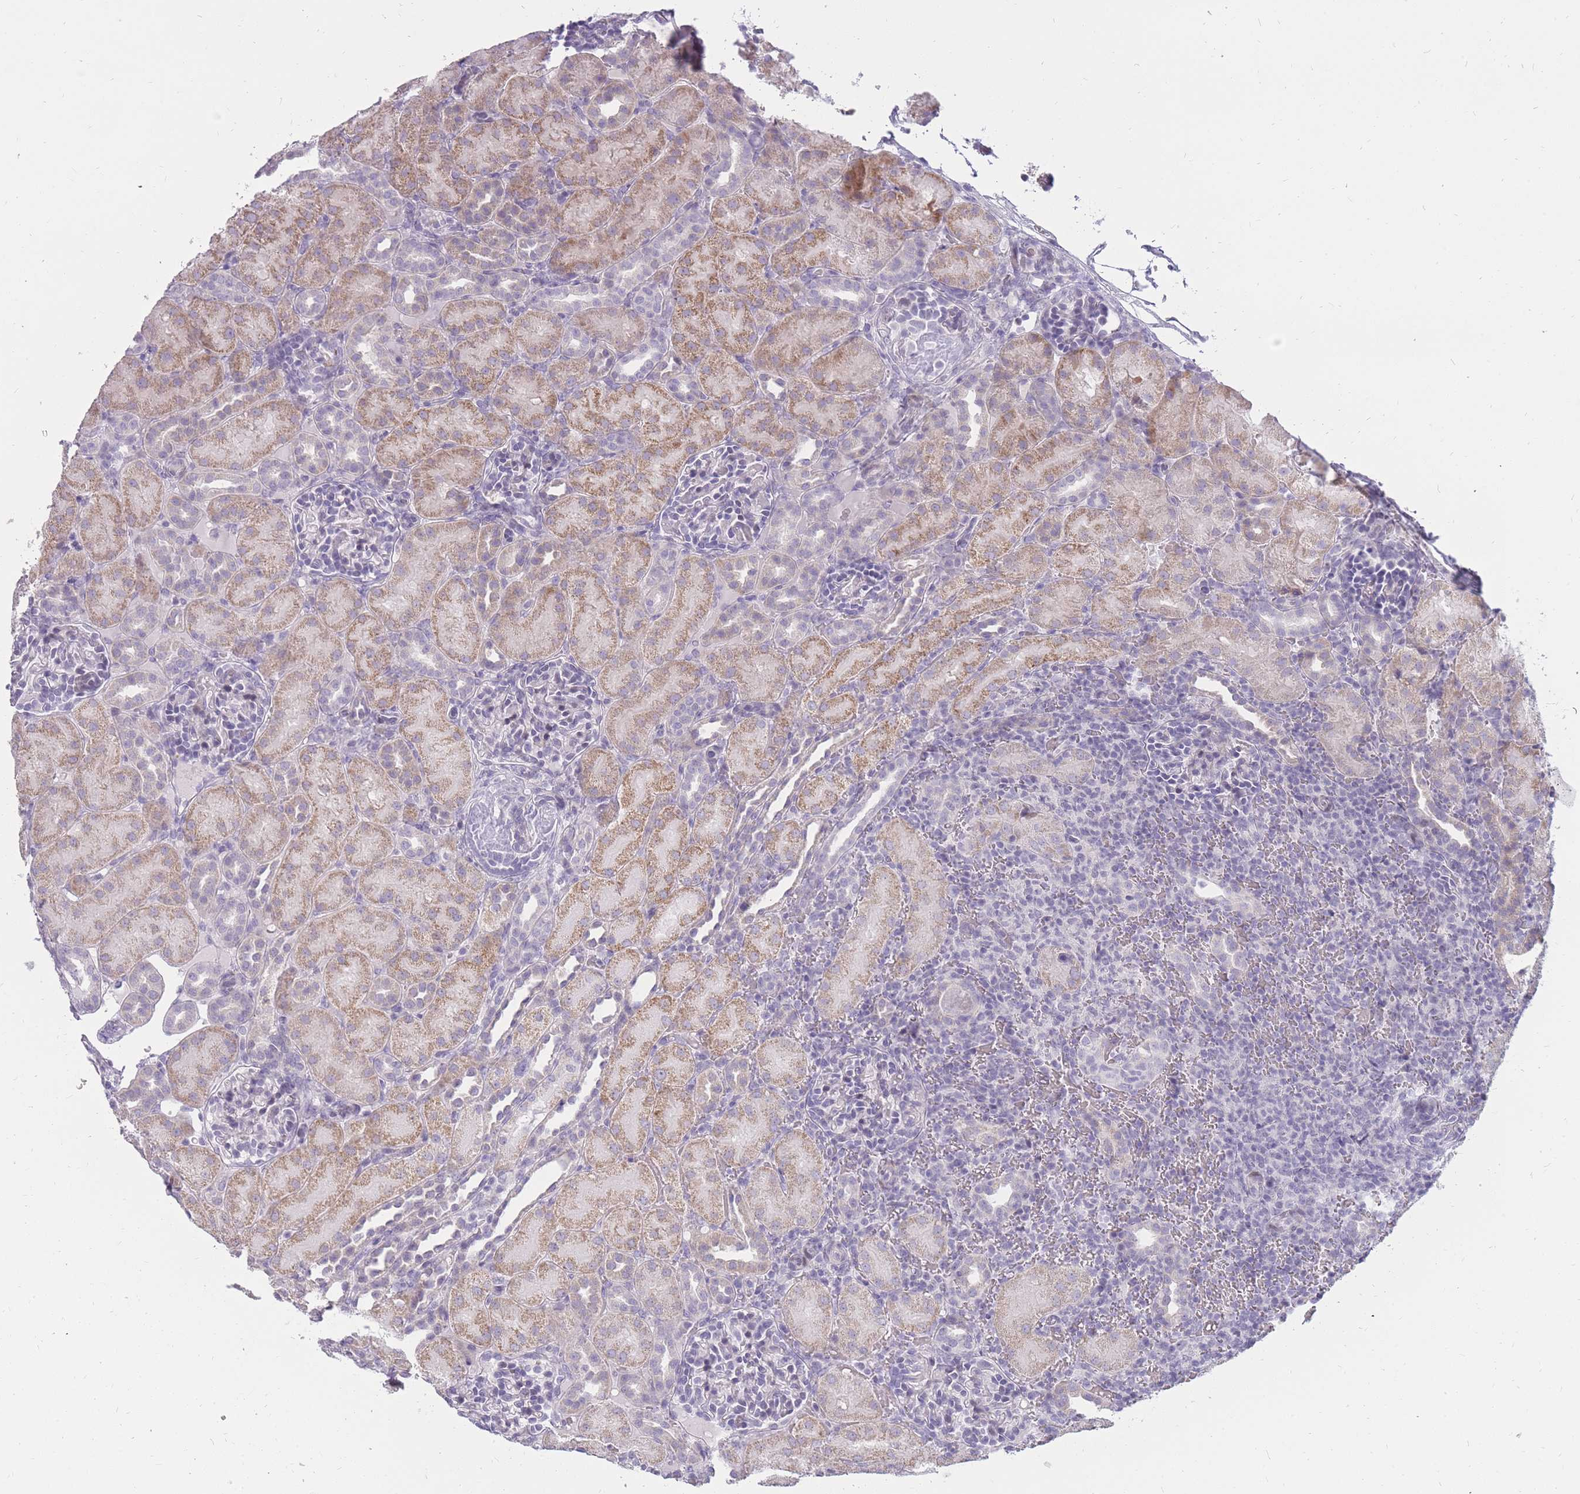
{"staining": {"intensity": "negative", "quantity": "none", "location": "none"}, "tissue": "kidney", "cell_type": "Cells in glomeruli", "image_type": "normal", "snomed": [{"axis": "morphology", "description": "Normal tissue, NOS"}, {"axis": "topography", "description": "Kidney"}], "caption": "DAB (3,3'-diaminobenzidine) immunohistochemical staining of normal human kidney reveals no significant staining in cells in glomeruli.", "gene": "POM121C", "patient": {"sex": "male", "age": 1}}